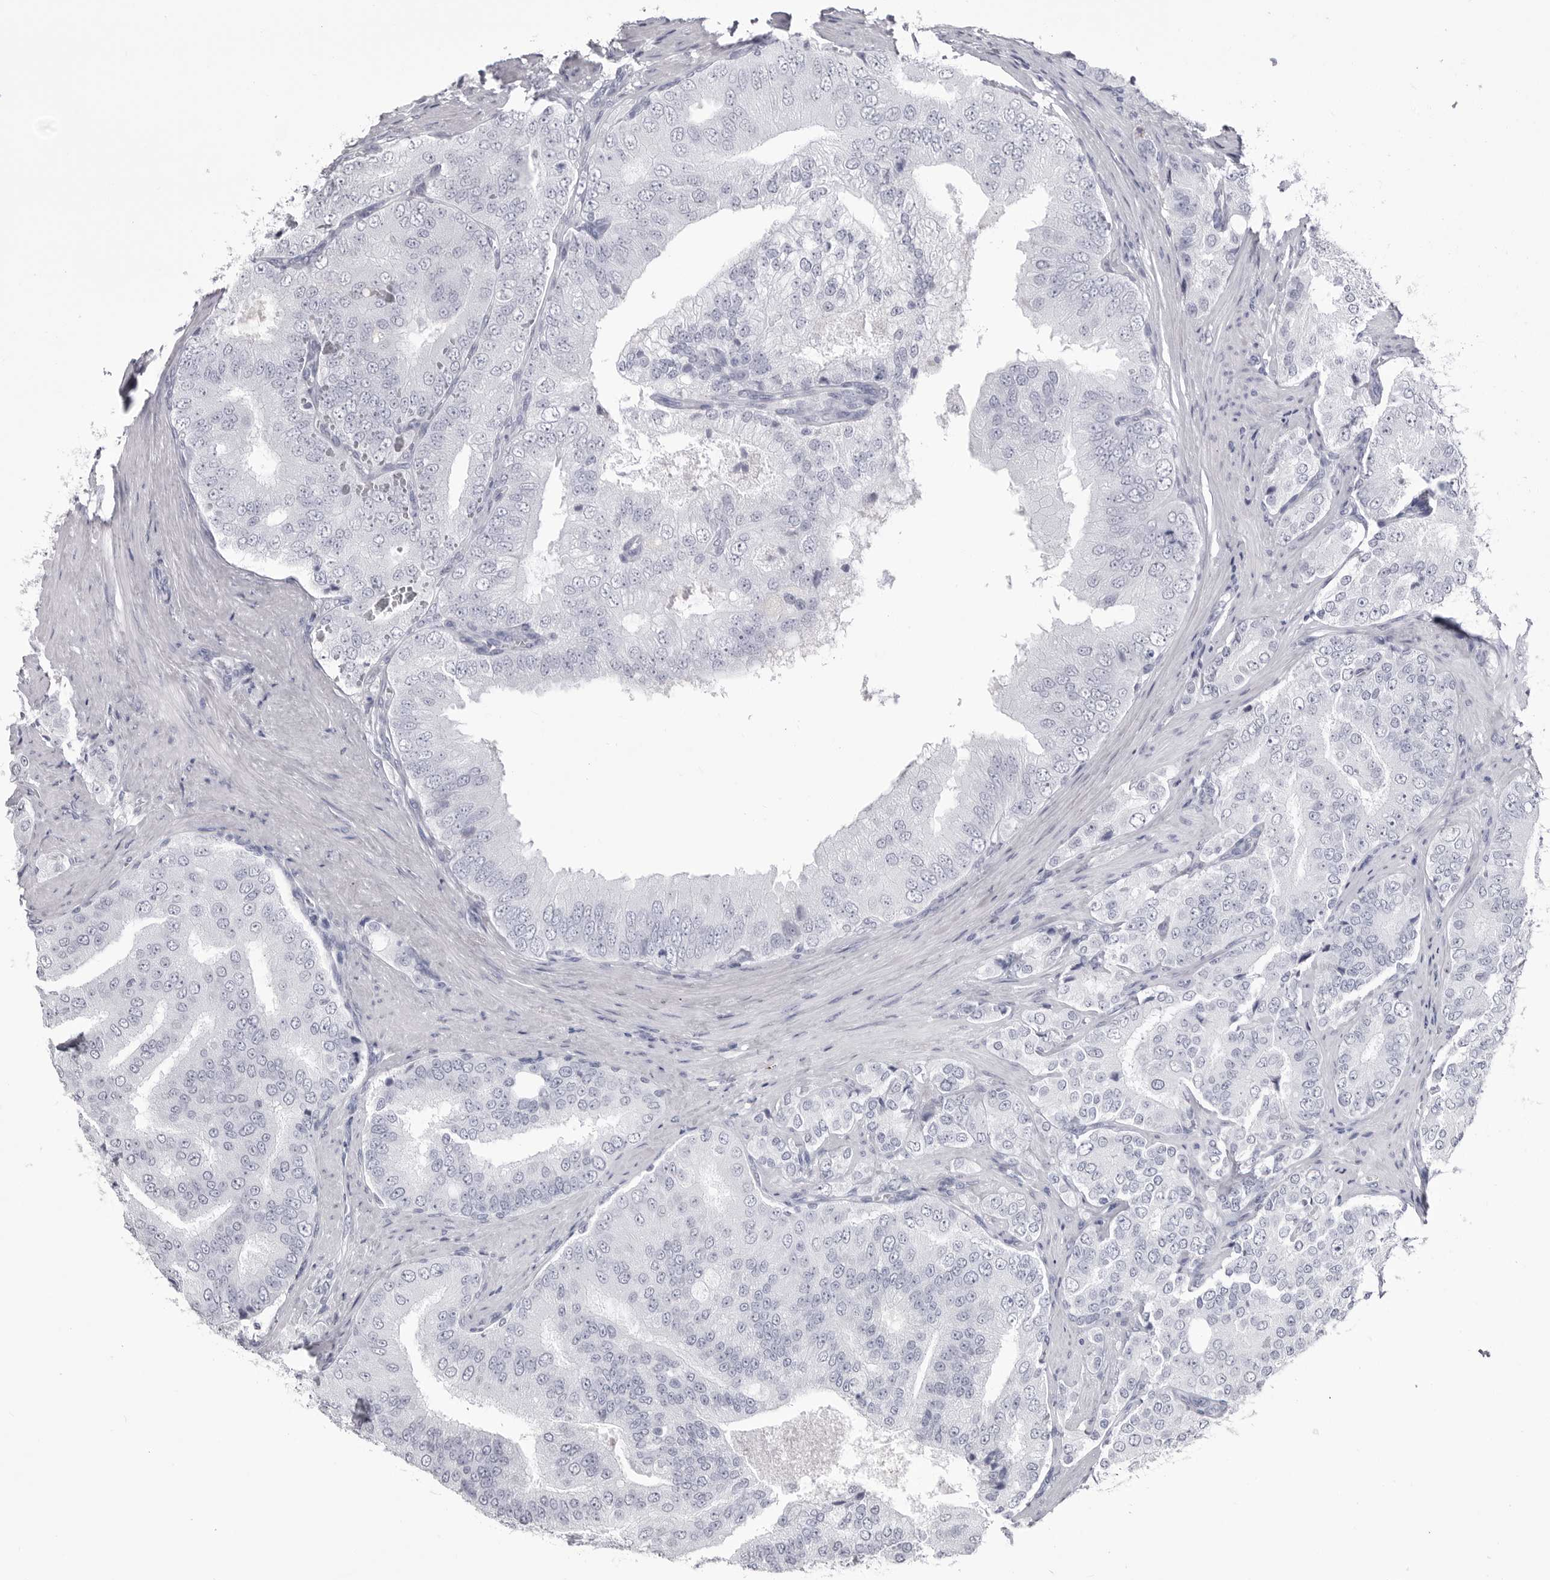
{"staining": {"intensity": "negative", "quantity": "none", "location": "none"}, "tissue": "prostate cancer", "cell_type": "Tumor cells", "image_type": "cancer", "snomed": [{"axis": "morphology", "description": "Adenocarcinoma, High grade"}, {"axis": "topography", "description": "Prostate"}], "caption": "Micrograph shows no protein positivity in tumor cells of prostate cancer tissue. (Immunohistochemistry (ihc), brightfield microscopy, high magnification).", "gene": "COL26A1", "patient": {"sex": "male", "age": 58}}